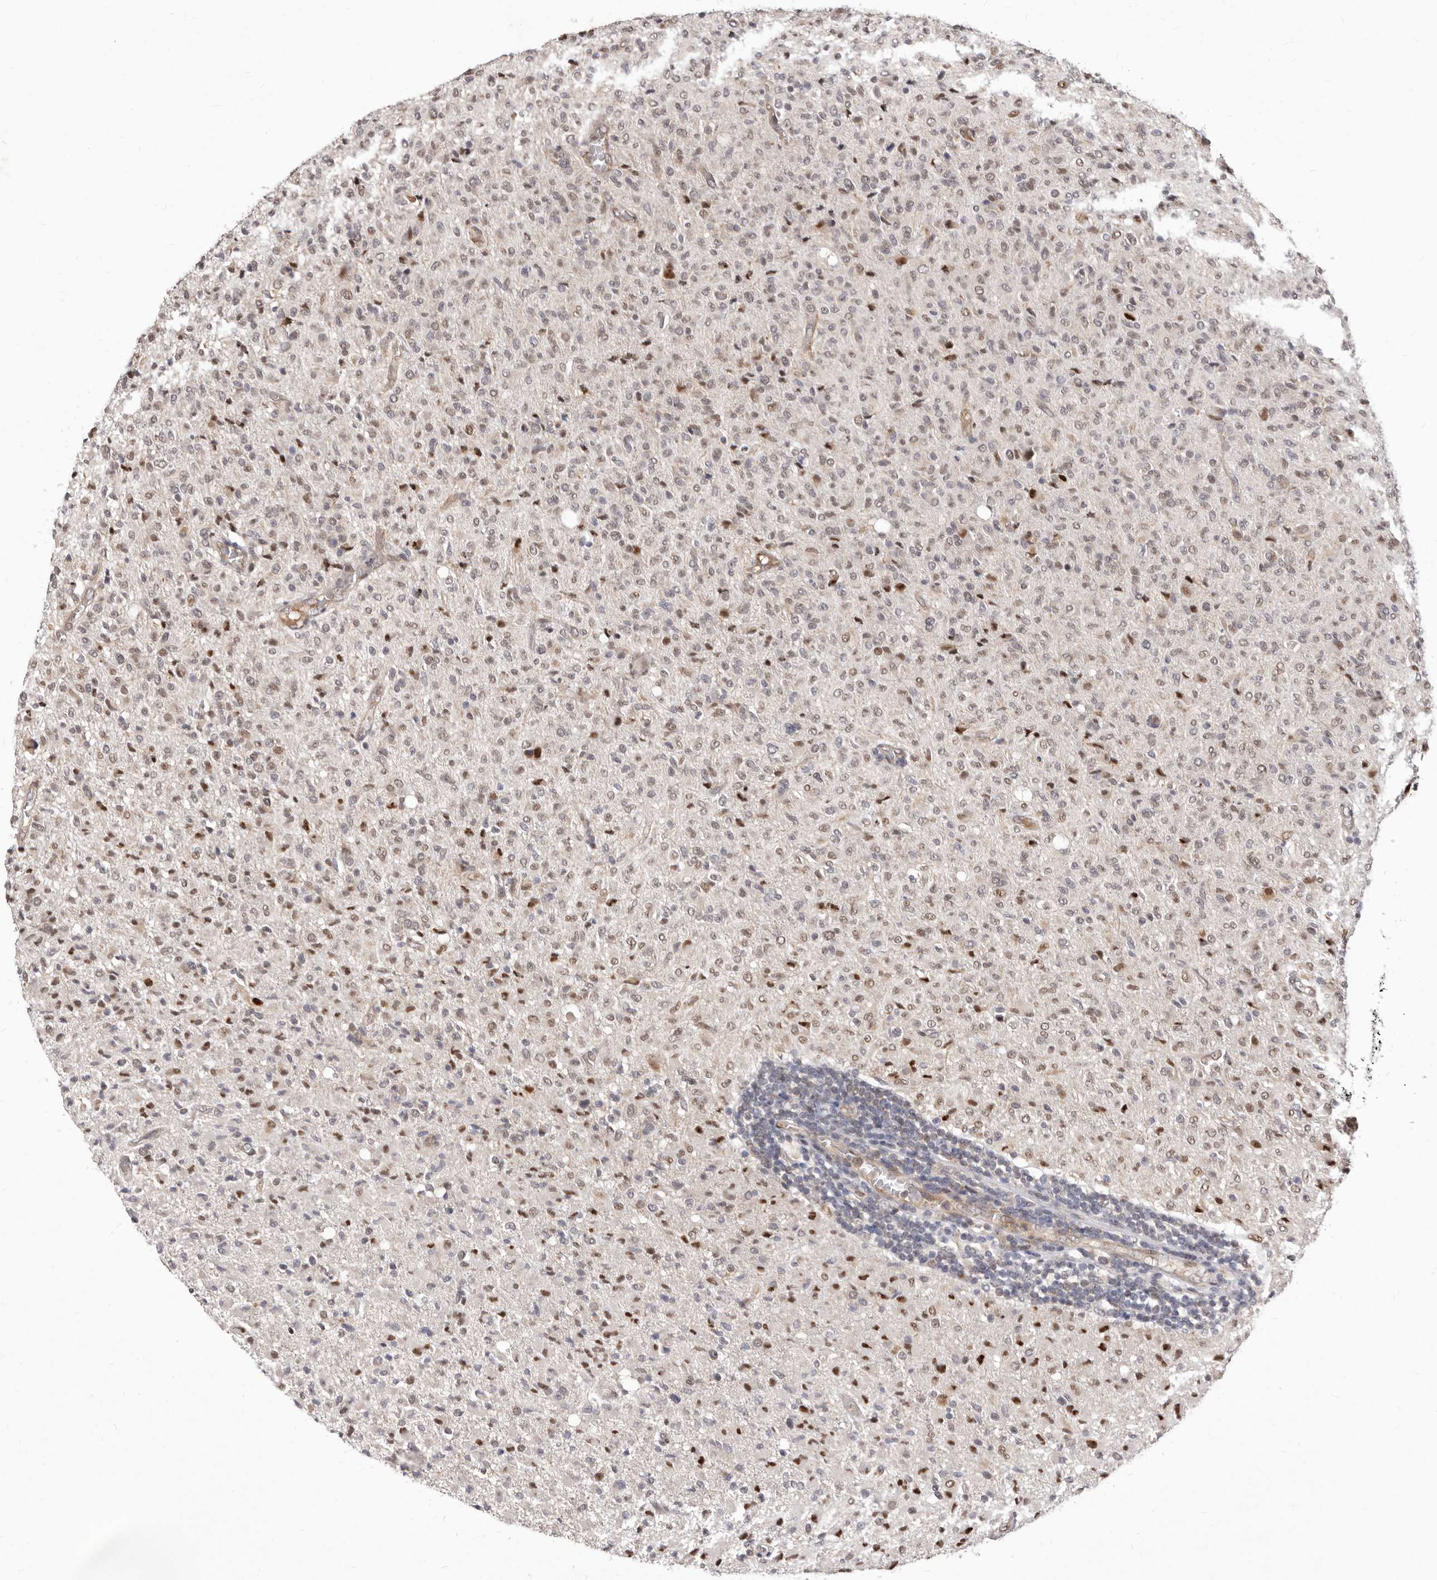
{"staining": {"intensity": "weak", "quantity": ">75%", "location": "nuclear"}, "tissue": "glioma", "cell_type": "Tumor cells", "image_type": "cancer", "snomed": [{"axis": "morphology", "description": "Glioma, malignant, High grade"}, {"axis": "topography", "description": "Brain"}], "caption": "A brown stain labels weak nuclear staining of a protein in human glioma tumor cells.", "gene": "GLRX3", "patient": {"sex": "female", "age": 57}}